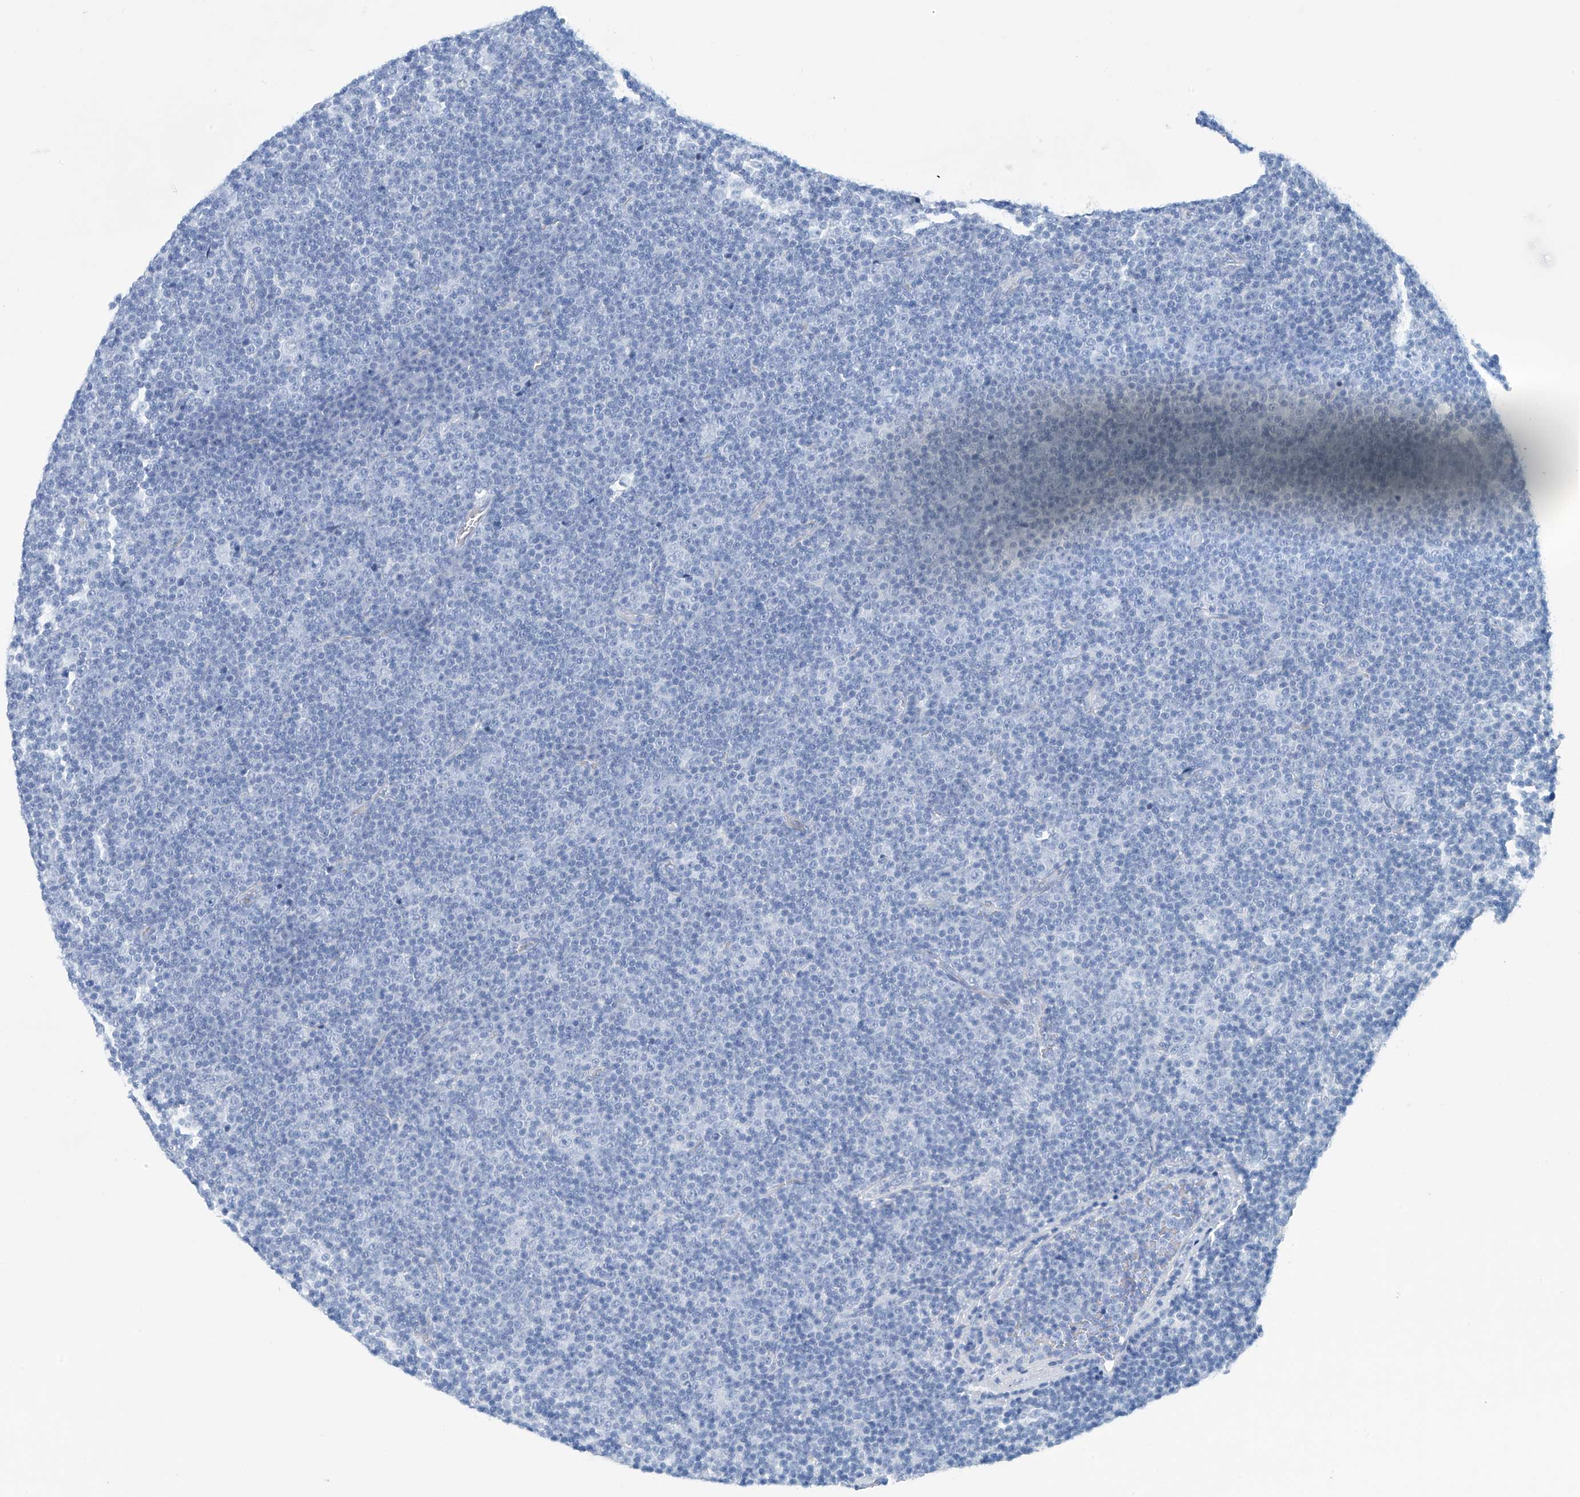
{"staining": {"intensity": "negative", "quantity": "none", "location": "none"}, "tissue": "lymphoma", "cell_type": "Tumor cells", "image_type": "cancer", "snomed": [{"axis": "morphology", "description": "Malignant lymphoma, non-Hodgkin's type, Low grade"}, {"axis": "topography", "description": "Lymph node"}], "caption": "A high-resolution photomicrograph shows immunohistochemistry (IHC) staining of lymphoma, which demonstrates no significant staining in tumor cells.", "gene": "DSP", "patient": {"sex": "female", "age": 67}}